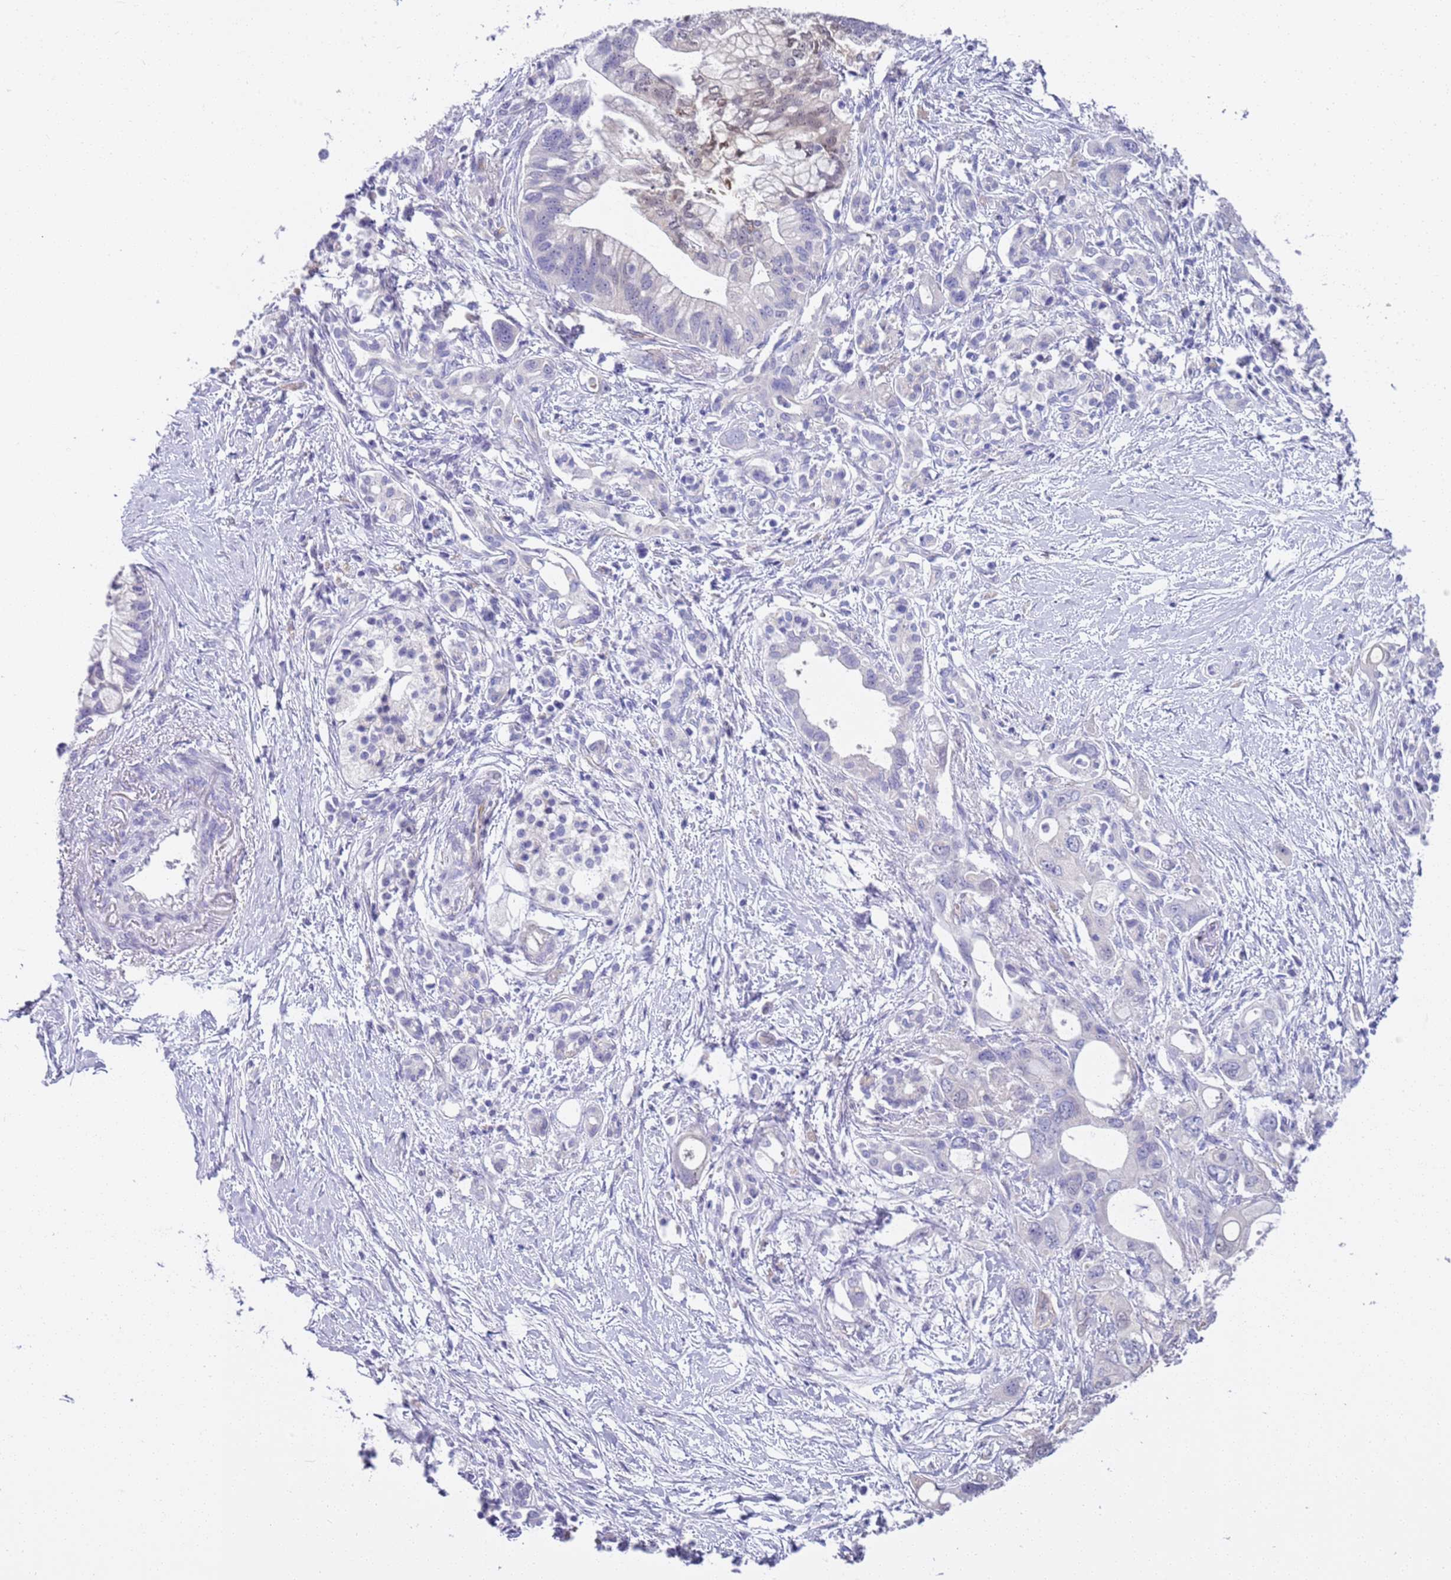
{"staining": {"intensity": "negative", "quantity": "none", "location": "none"}, "tissue": "pancreatic cancer", "cell_type": "Tumor cells", "image_type": "cancer", "snomed": [{"axis": "morphology", "description": "Adenocarcinoma, NOS"}, {"axis": "topography", "description": "Pancreas"}], "caption": "A photomicrograph of human pancreatic cancer is negative for staining in tumor cells. (Brightfield microscopy of DAB immunohistochemistry (IHC) at high magnification).", "gene": "BRMS1L", "patient": {"sex": "male", "age": 68}}